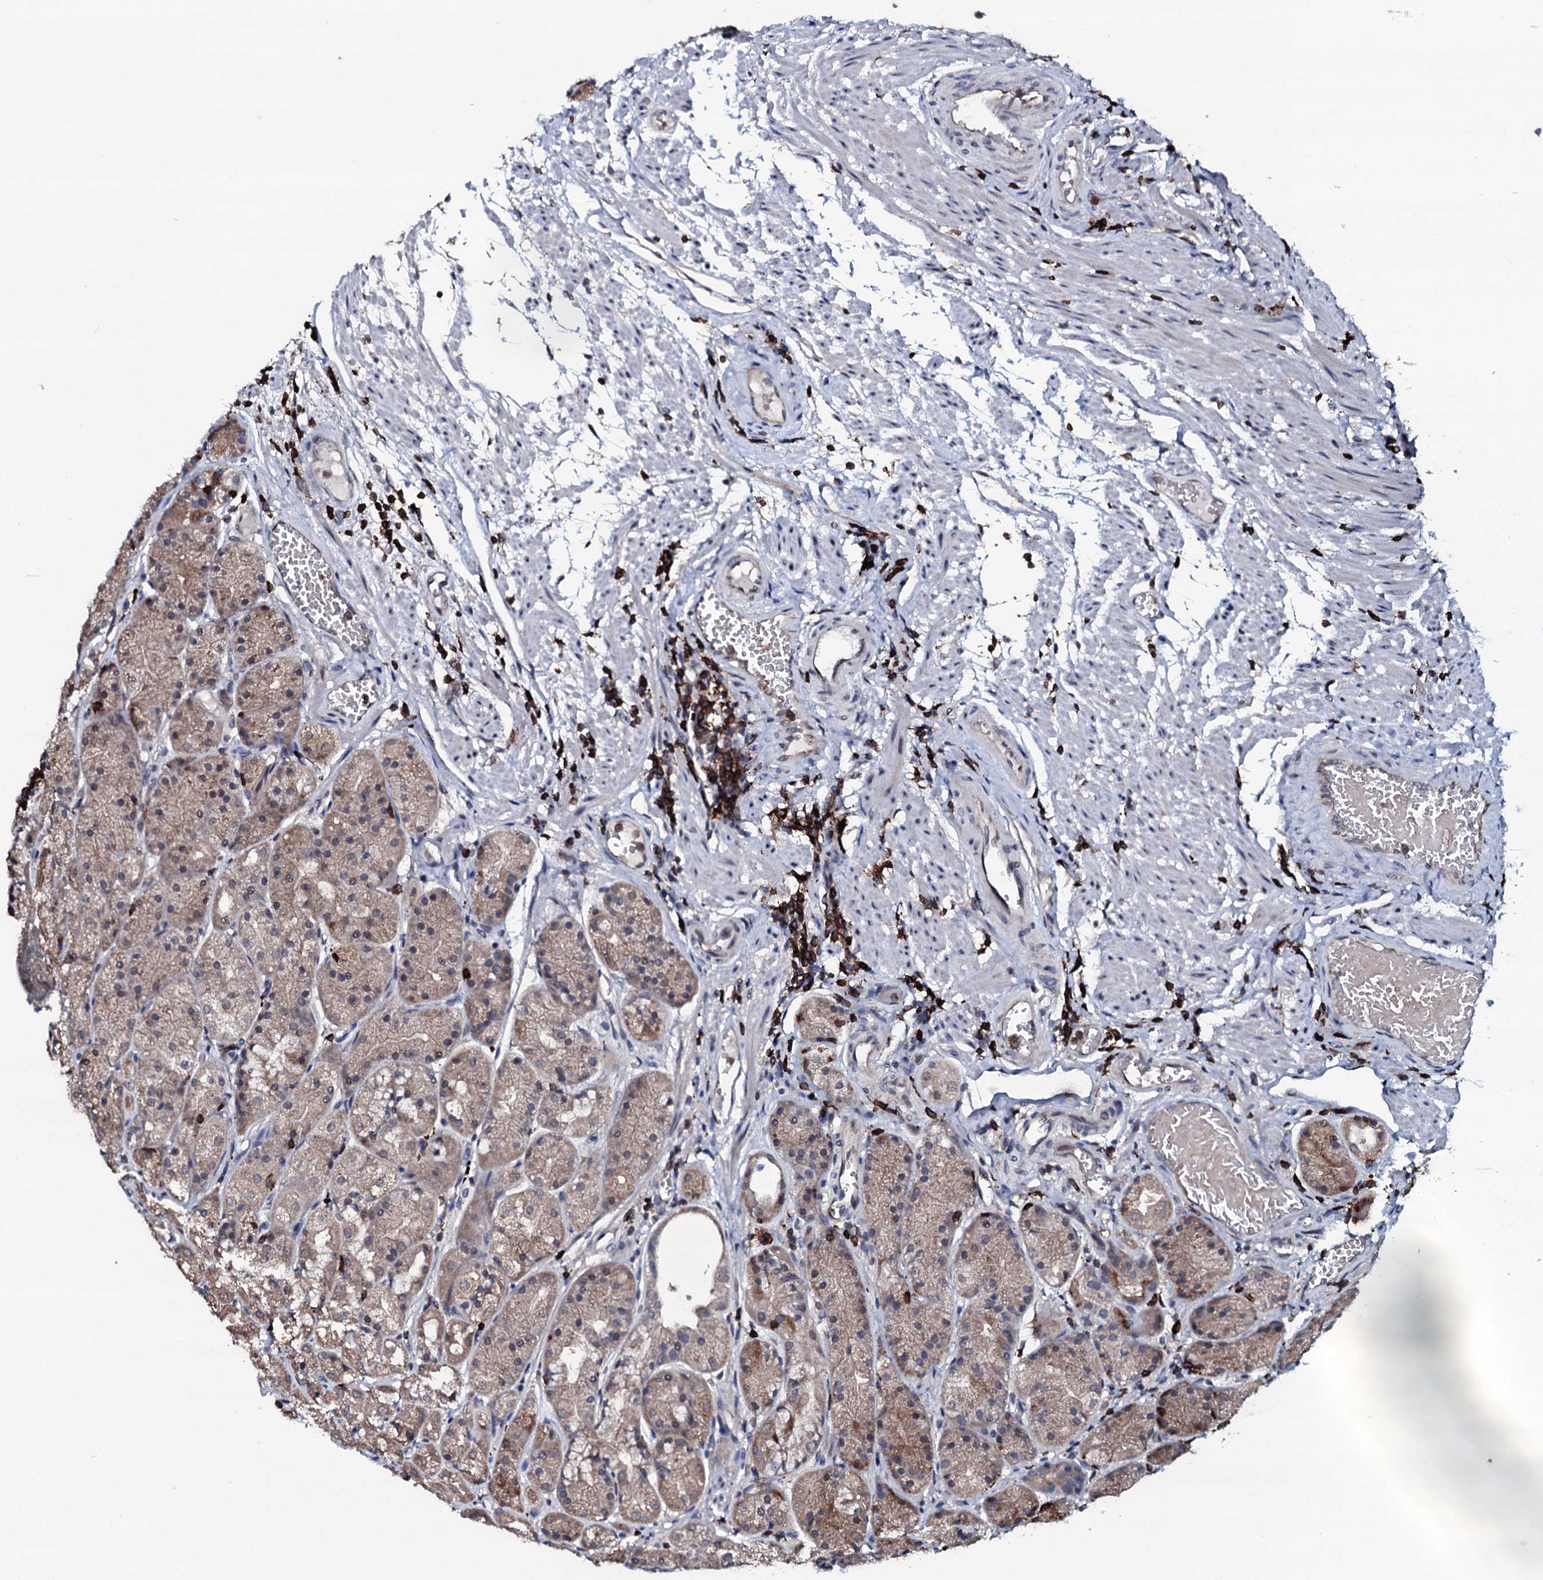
{"staining": {"intensity": "strong", "quantity": ">75%", "location": "cytoplasmic/membranous"}, "tissue": "stomach", "cell_type": "Glandular cells", "image_type": "normal", "snomed": [{"axis": "morphology", "description": "Normal tissue, NOS"}, {"axis": "topography", "description": "Stomach, upper"}], "caption": "Immunohistochemical staining of benign stomach displays high levels of strong cytoplasmic/membranous positivity in about >75% of glandular cells.", "gene": "OGFOD2", "patient": {"sex": "male", "age": 72}}